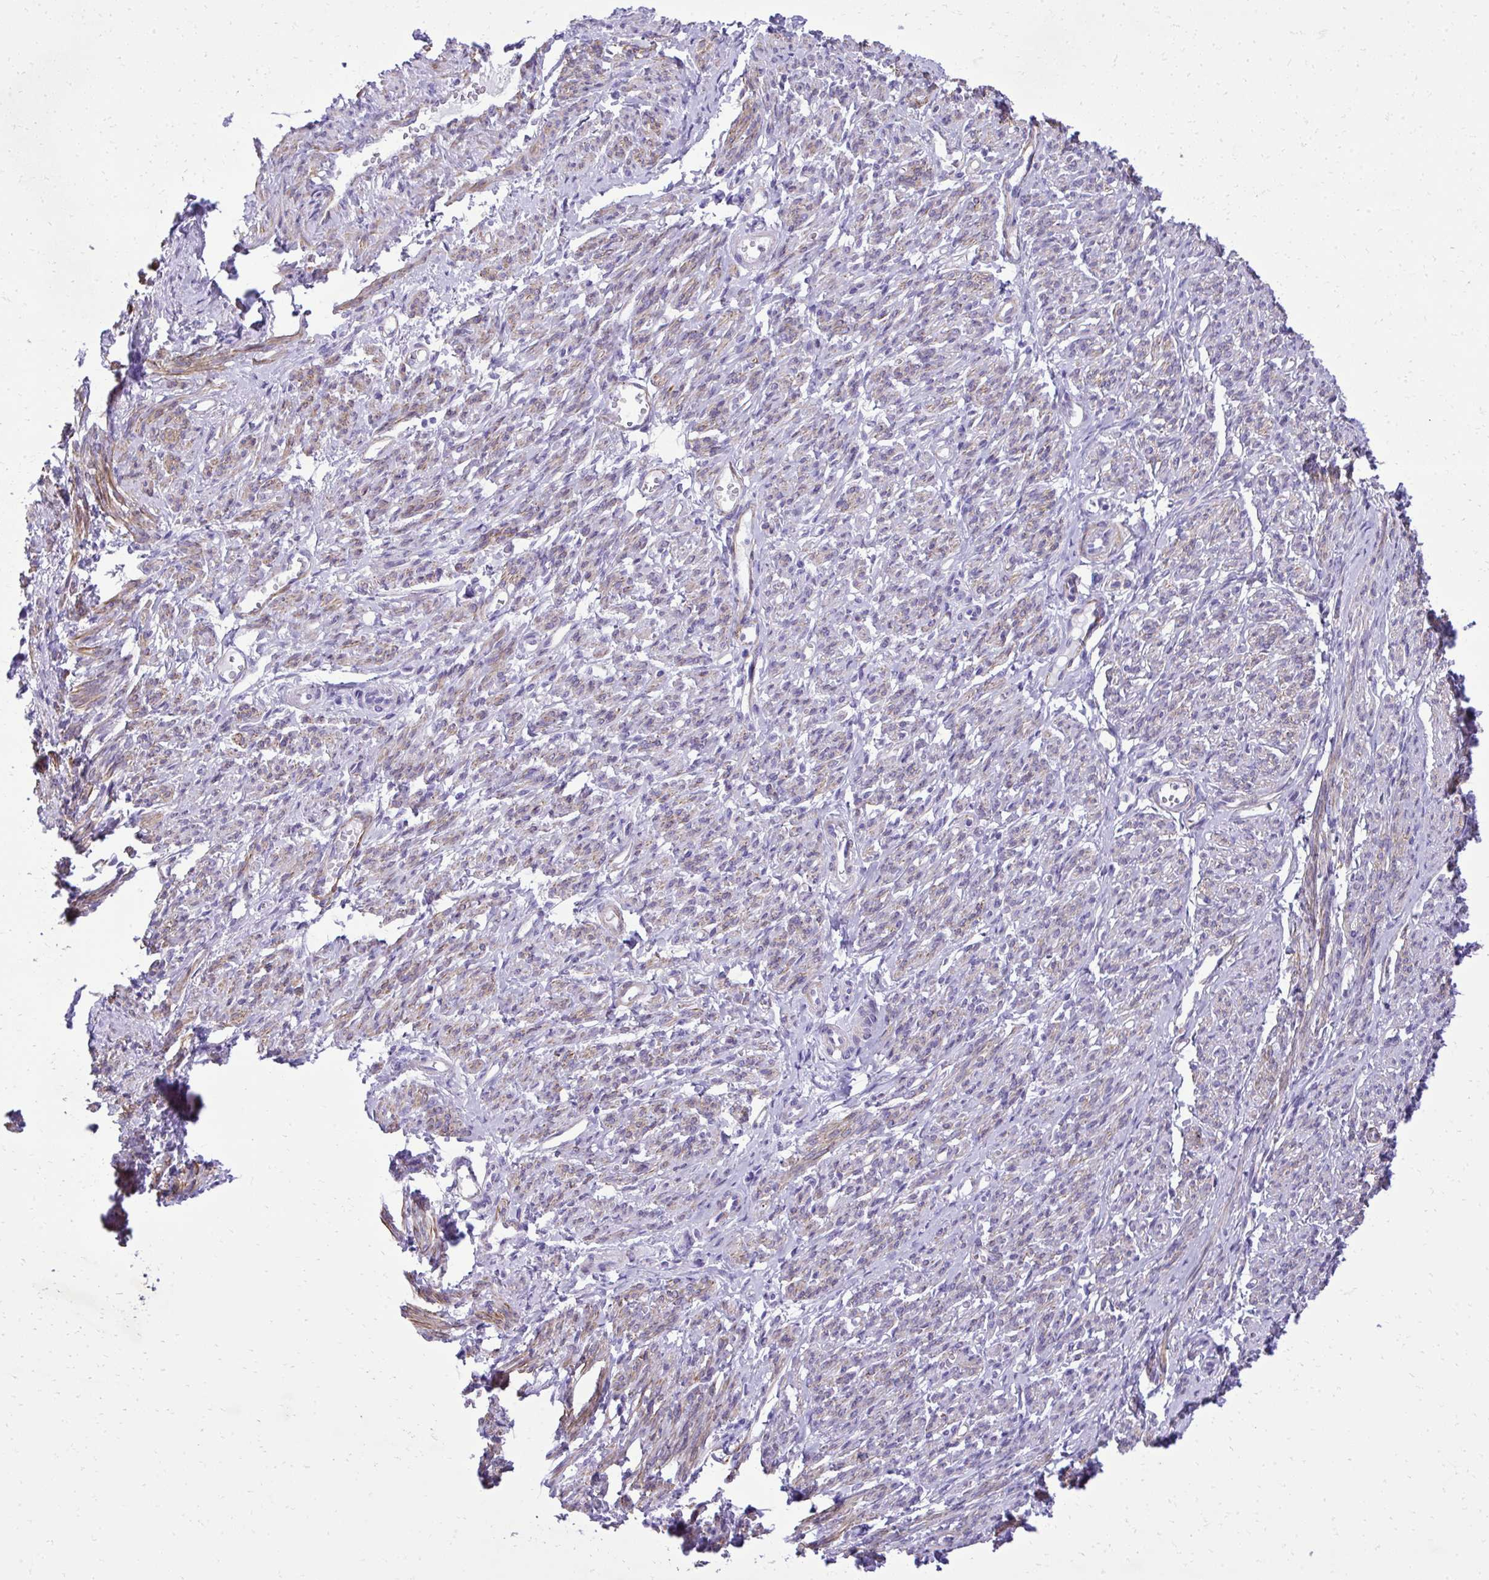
{"staining": {"intensity": "moderate", "quantity": "25%-75%", "location": "cytoplasmic/membranous"}, "tissue": "smooth muscle", "cell_type": "Smooth muscle cells", "image_type": "normal", "snomed": [{"axis": "morphology", "description": "Normal tissue, NOS"}, {"axis": "topography", "description": "Smooth muscle"}], "caption": "The image reveals staining of unremarkable smooth muscle, revealing moderate cytoplasmic/membranous protein expression (brown color) within smooth muscle cells.", "gene": "PITPNM3", "patient": {"sex": "female", "age": 65}}